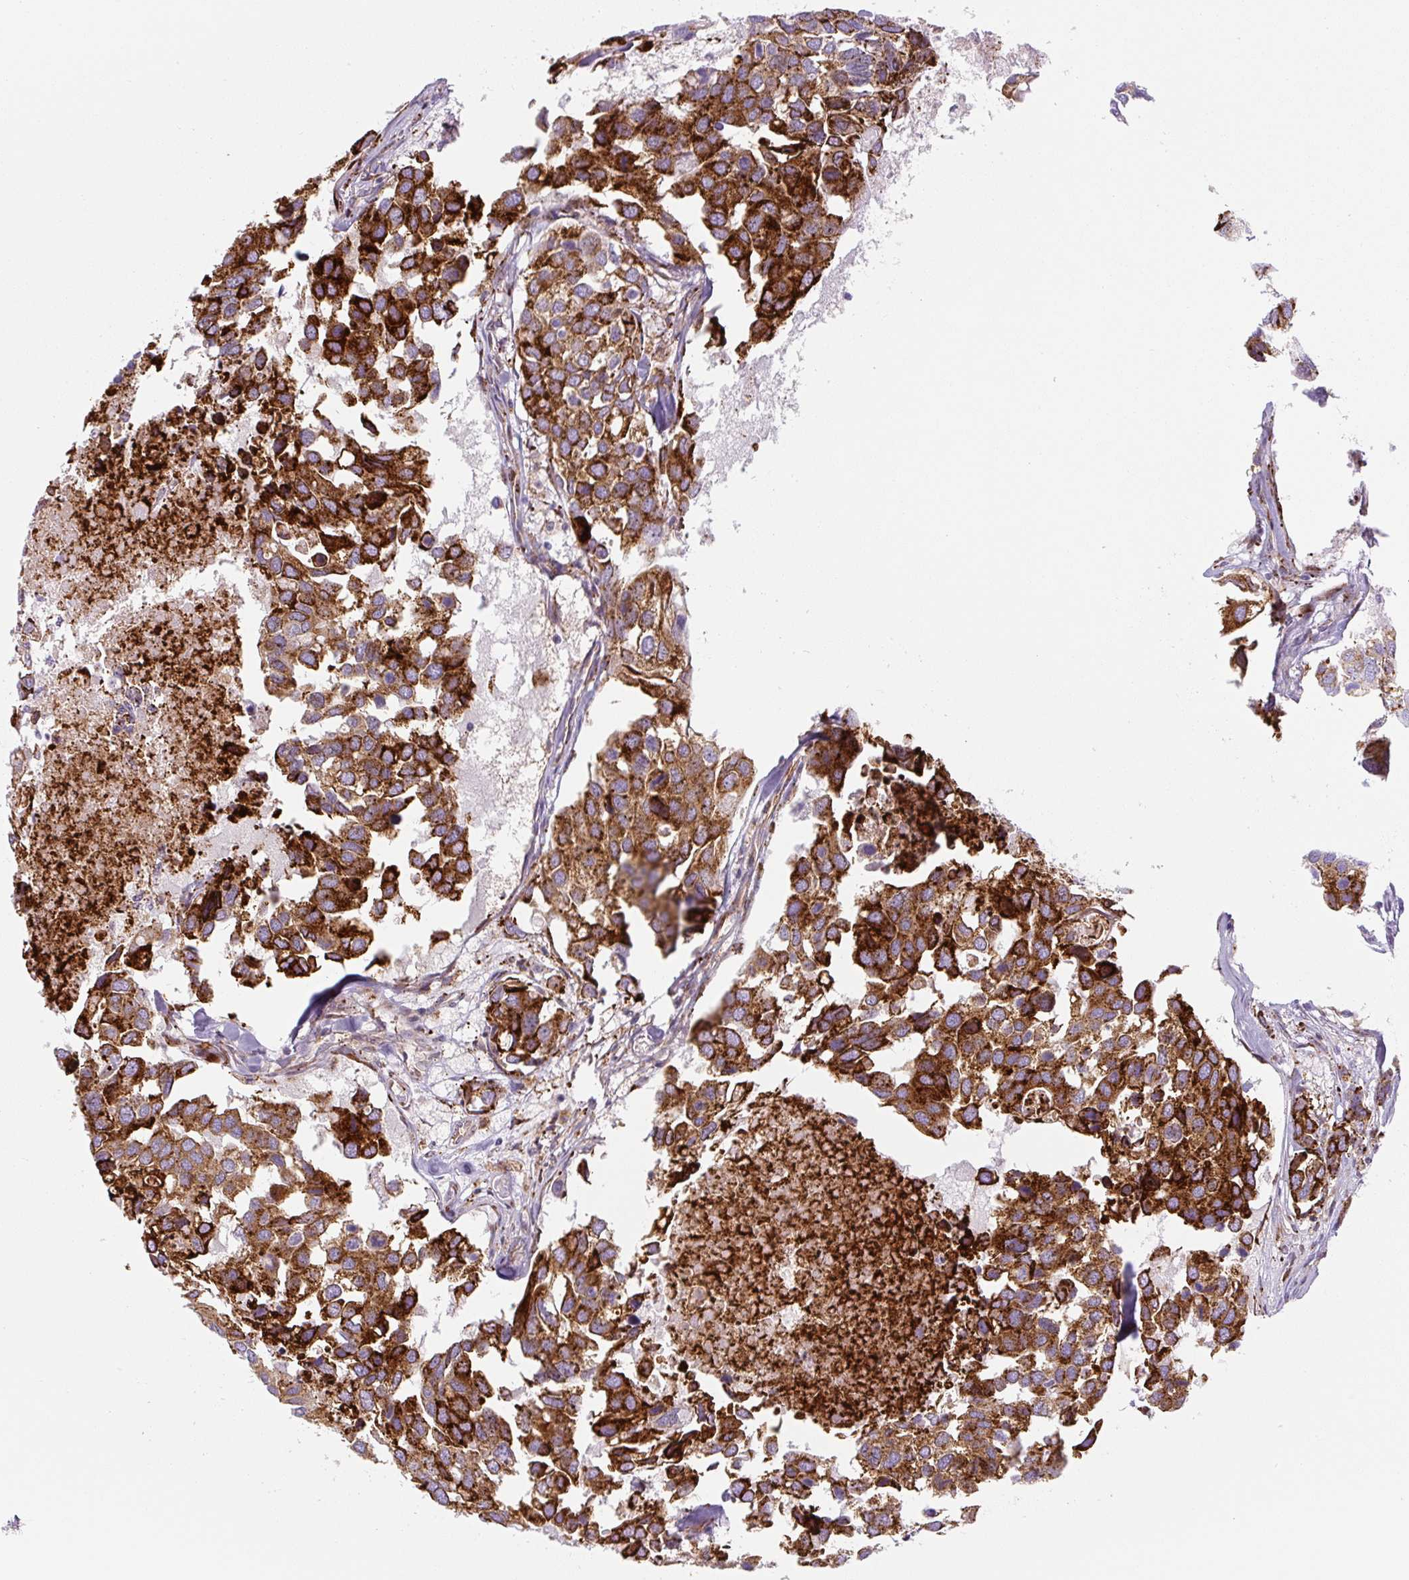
{"staining": {"intensity": "strong", "quantity": ">75%", "location": "cytoplasmic/membranous"}, "tissue": "breast cancer", "cell_type": "Tumor cells", "image_type": "cancer", "snomed": [{"axis": "morphology", "description": "Duct carcinoma"}, {"axis": "topography", "description": "Breast"}], "caption": "An image showing strong cytoplasmic/membranous positivity in approximately >75% of tumor cells in breast cancer (intraductal carcinoma), as visualized by brown immunohistochemical staining.", "gene": "DISP3", "patient": {"sex": "female", "age": 83}}